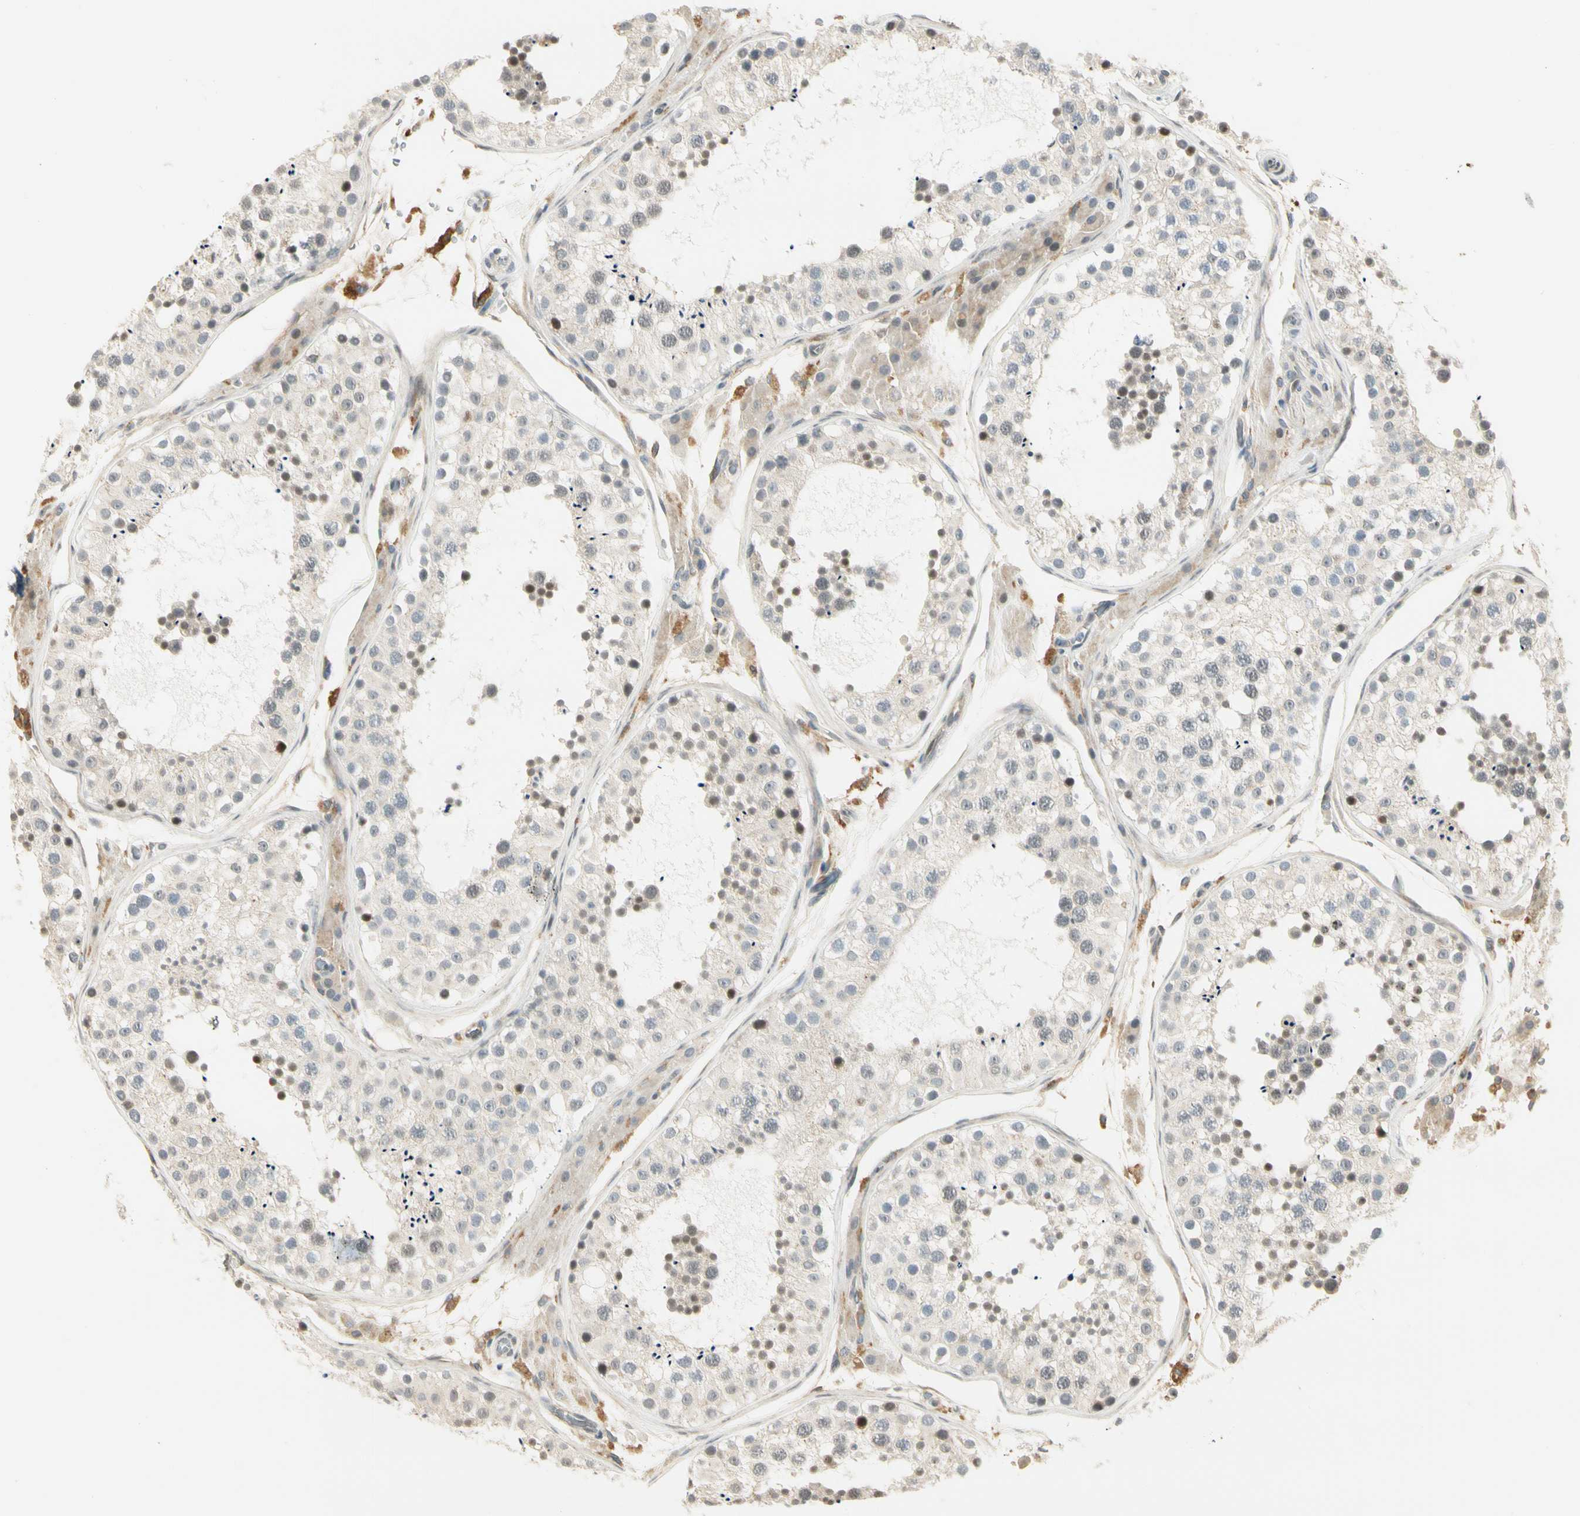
{"staining": {"intensity": "moderate", "quantity": "<25%", "location": "nuclear"}, "tissue": "testis", "cell_type": "Cells in seminiferous ducts", "image_type": "normal", "snomed": [{"axis": "morphology", "description": "Normal tissue, NOS"}, {"axis": "topography", "description": "Testis"}, {"axis": "topography", "description": "Epididymis"}], "caption": "Immunohistochemistry (IHC) staining of unremarkable testis, which displays low levels of moderate nuclear staining in approximately <25% of cells in seminiferous ducts indicating moderate nuclear protein expression. The staining was performed using DAB (brown) for protein detection and nuclei were counterstained in hematoxylin (blue).", "gene": "FNDC3B", "patient": {"sex": "male", "age": 26}}